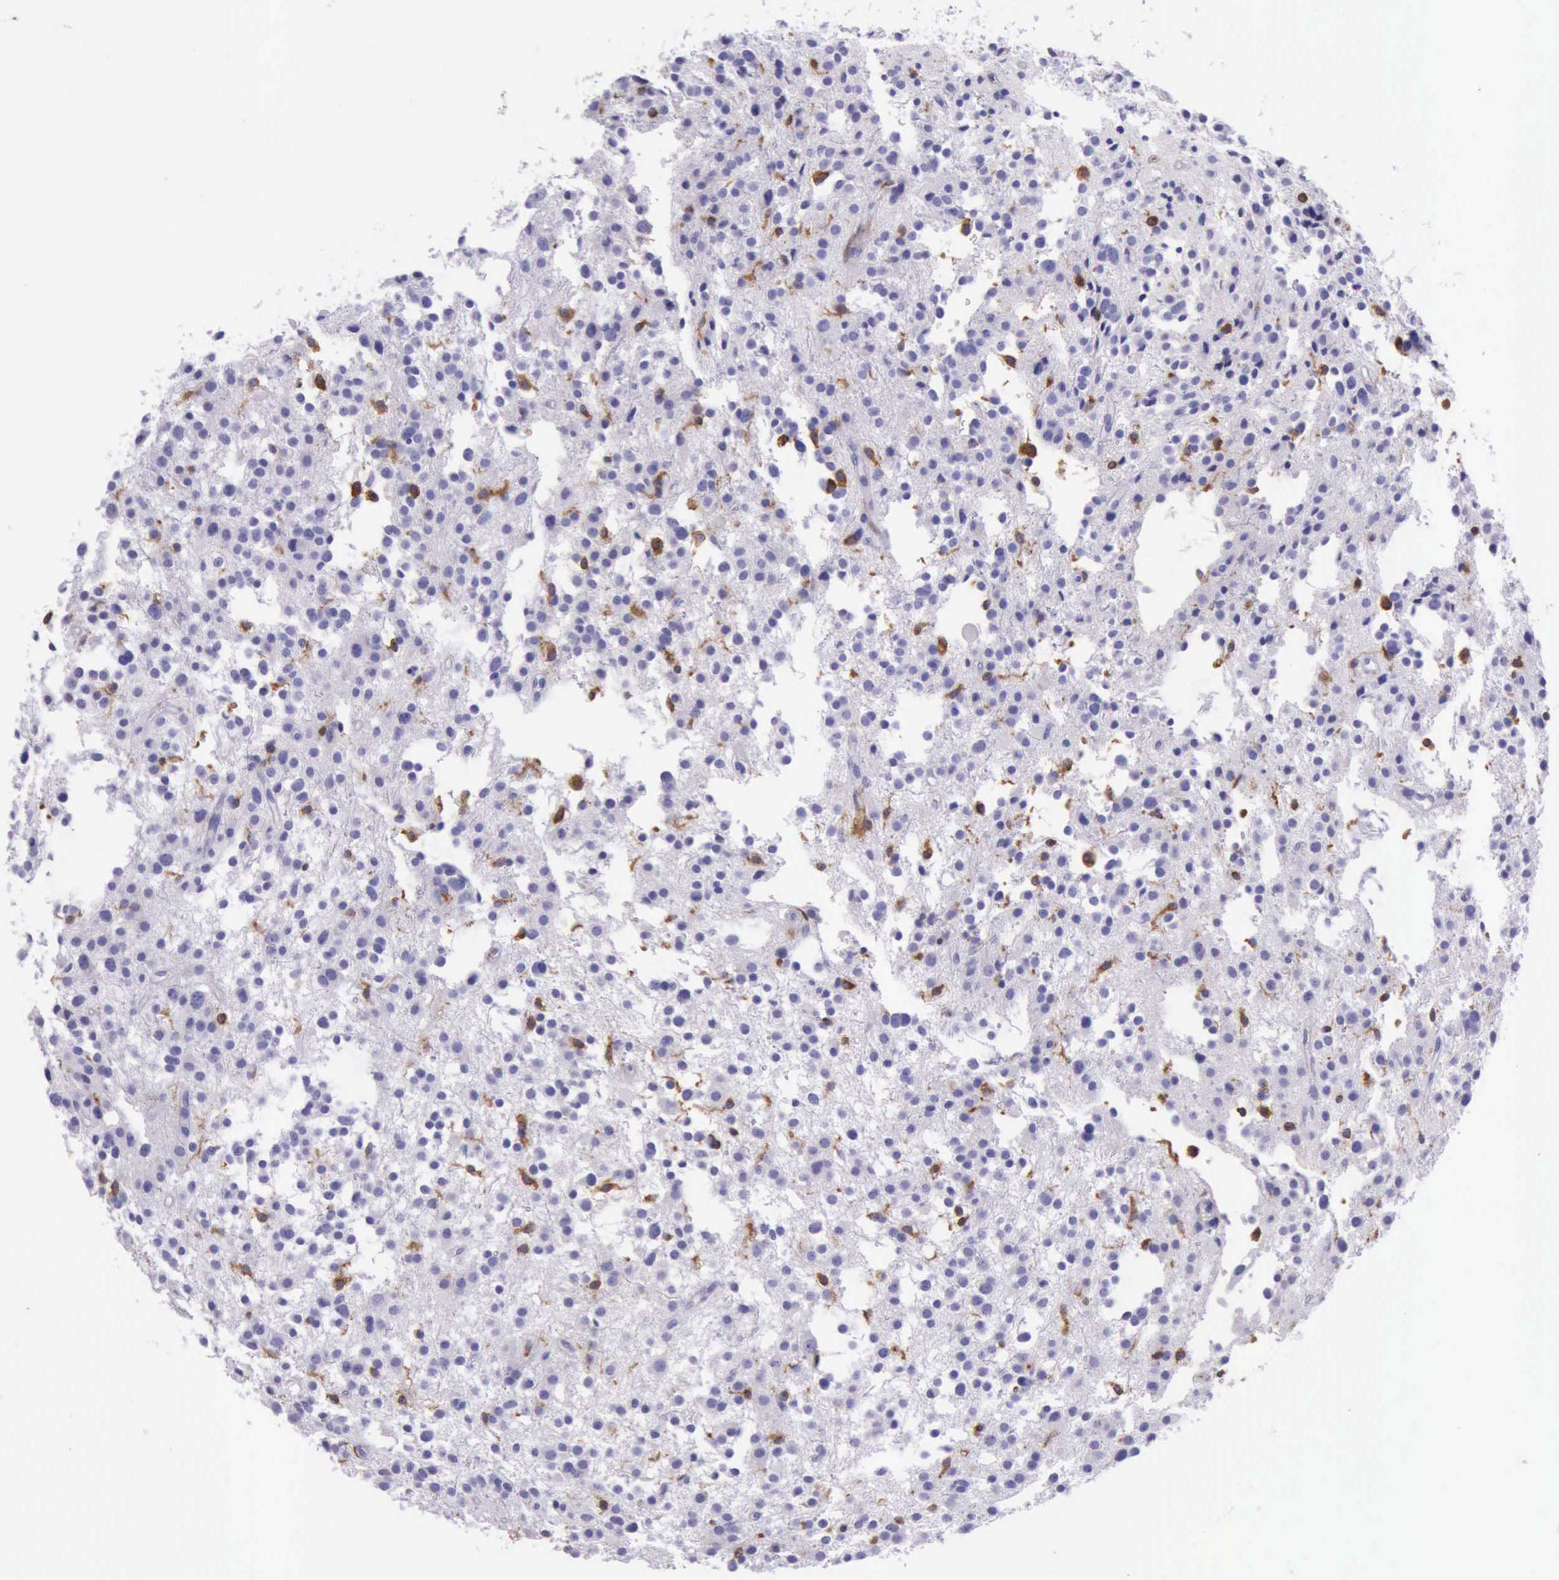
{"staining": {"intensity": "moderate", "quantity": "<25%", "location": "cytoplasmic/membranous"}, "tissue": "glioma", "cell_type": "Tumor cells", "image_type": "cancer", "snomed": [{"axis": "morphology", "description": "Glioma, malignant, Low grade"}, {"axis": "topography", "description": "Brain"}], "caption": "The immunohistochemical stain labels moderate cytoplasmic/membranous expression in tumor cells of malignant glioma (low-grade) tissue.", "gene": "BTK", "patient": {"sex": "female", "age": 36}}